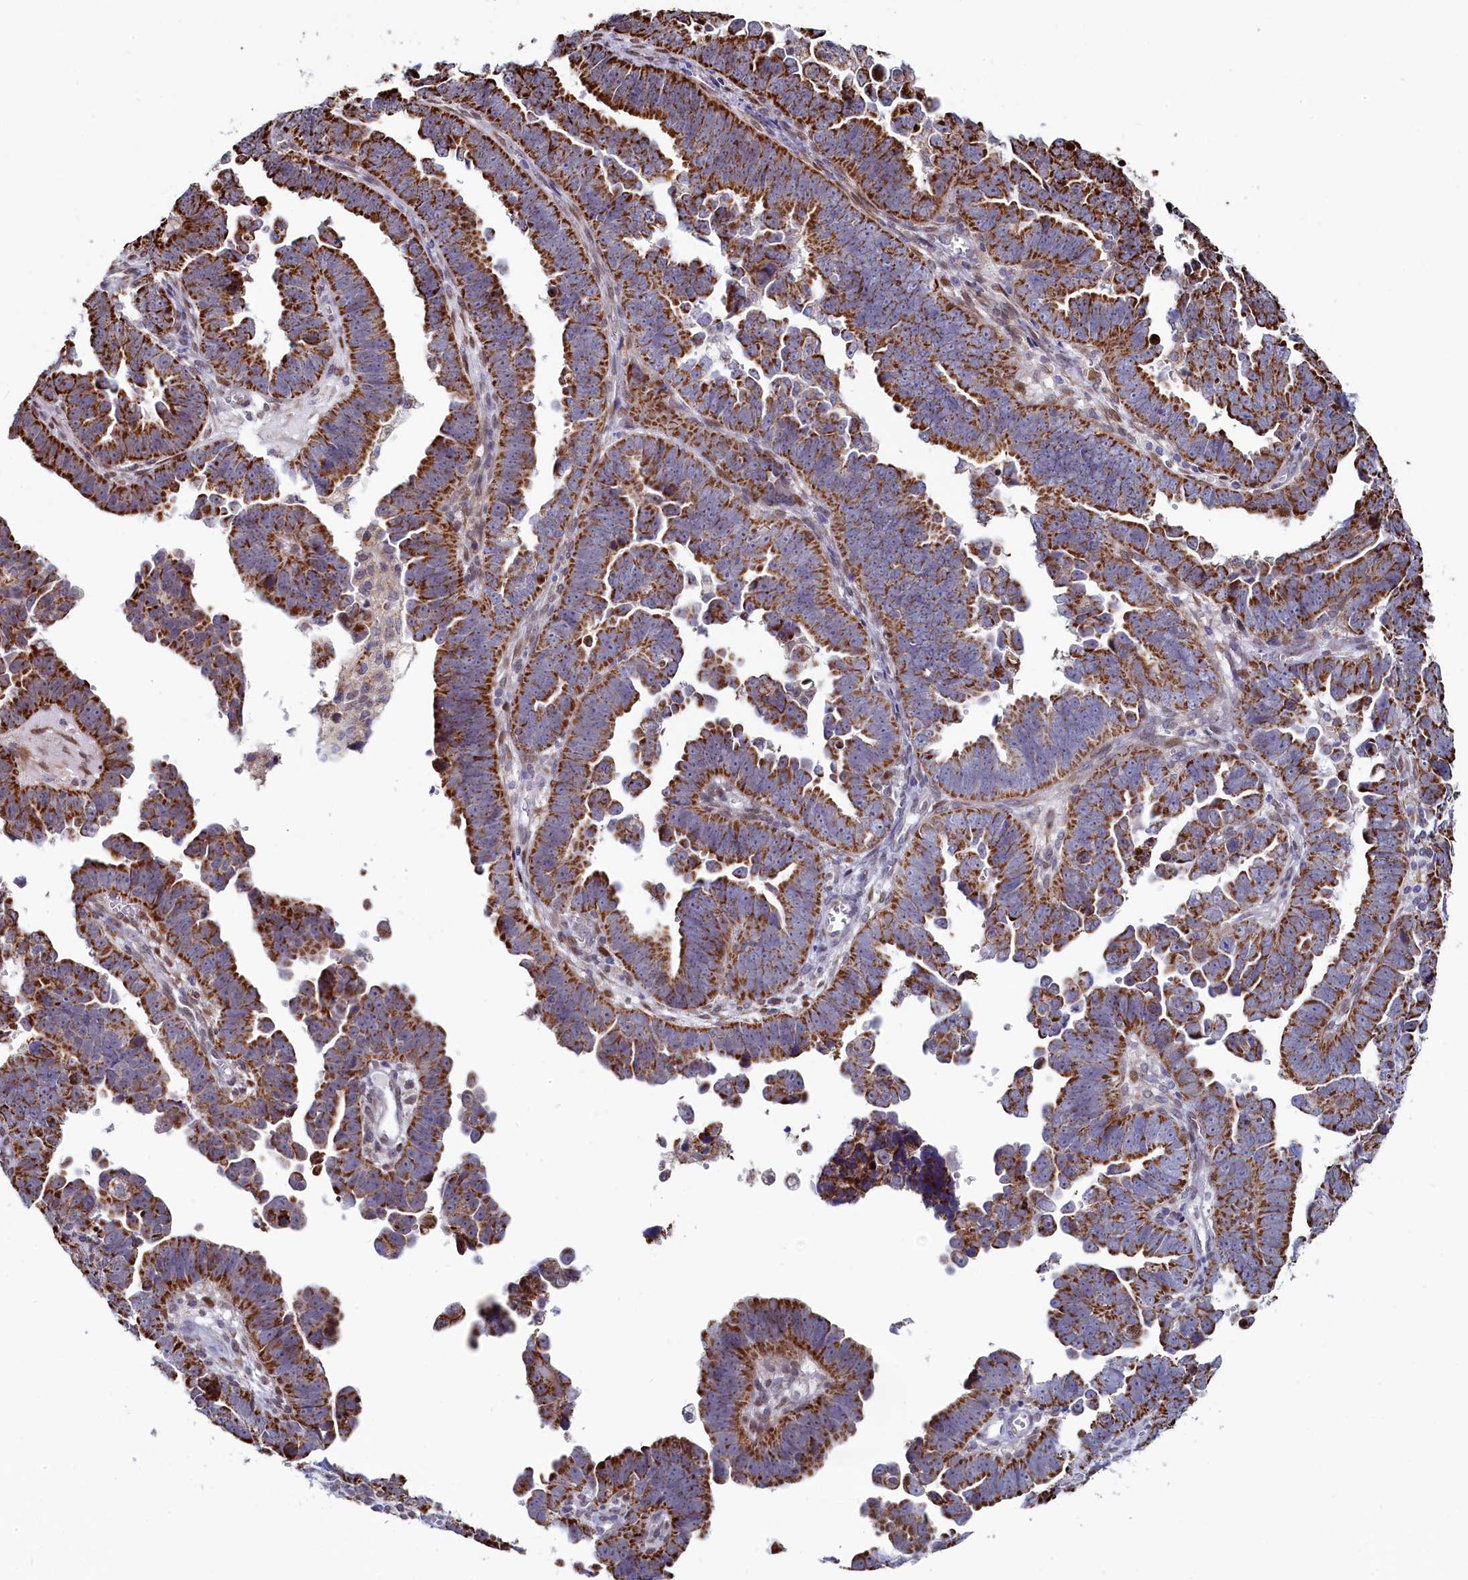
{"staining": {"intensity": "strong", "quantity": ">75%", "location": "cytoplasmic/membranous"}, "tissue": "endometrial cancer", "cell_type": "Tumor cells", "image_type": "cancer", "snomed": [{"axis": "morphology", "description": "Adenocarcinoma, NOS"}, {"axis": "topography", "description": "Endometrium"}], "caption": "Immunohistochemical staining of human adenocarcinoma (endometrial) exhibits high levels of strong cytoplasmic/membranous protein staining in about >75% of tumor cells.", "gene": "HDGFL3", "patient": {"sex": "female", "age": 75}}